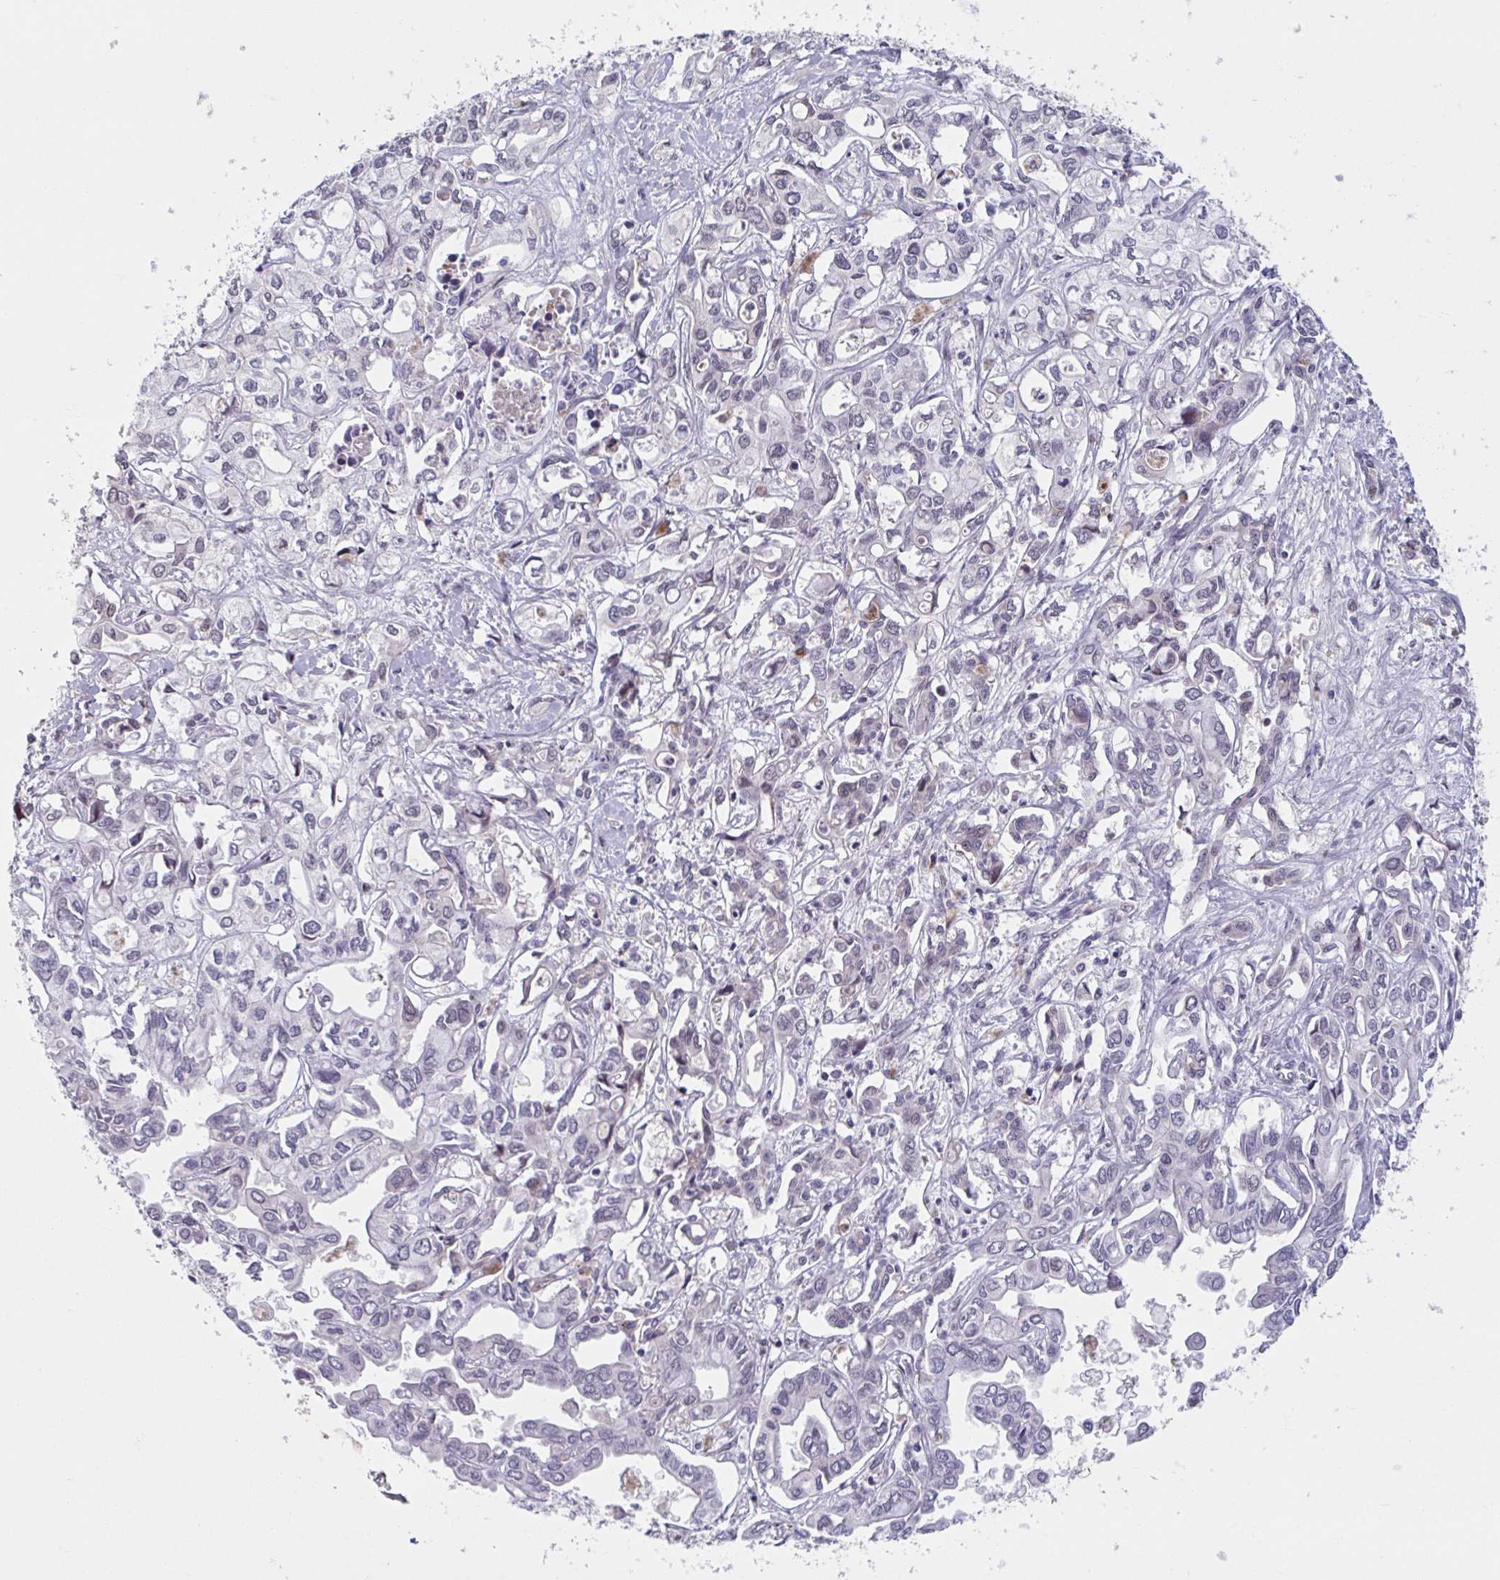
{"staining": {"intensity": "negative", "quantity": "none", "location": "none"}, "tissue": "liver cancer", "cell_type": "Tumor cells", "image_type": "cancer", "snomed": [{"axis": "morphology", "description": "Cholangiocarcinoma"}, {"axis": "topography", "description": "Liver"}], "caption": "Human liver cholangiocarcinoma stained for a protein using immunohistochemistry displays no positivity in tumor cells.", "gene": "RIOK1", "patient": {"sex": "female", "age": 64}}